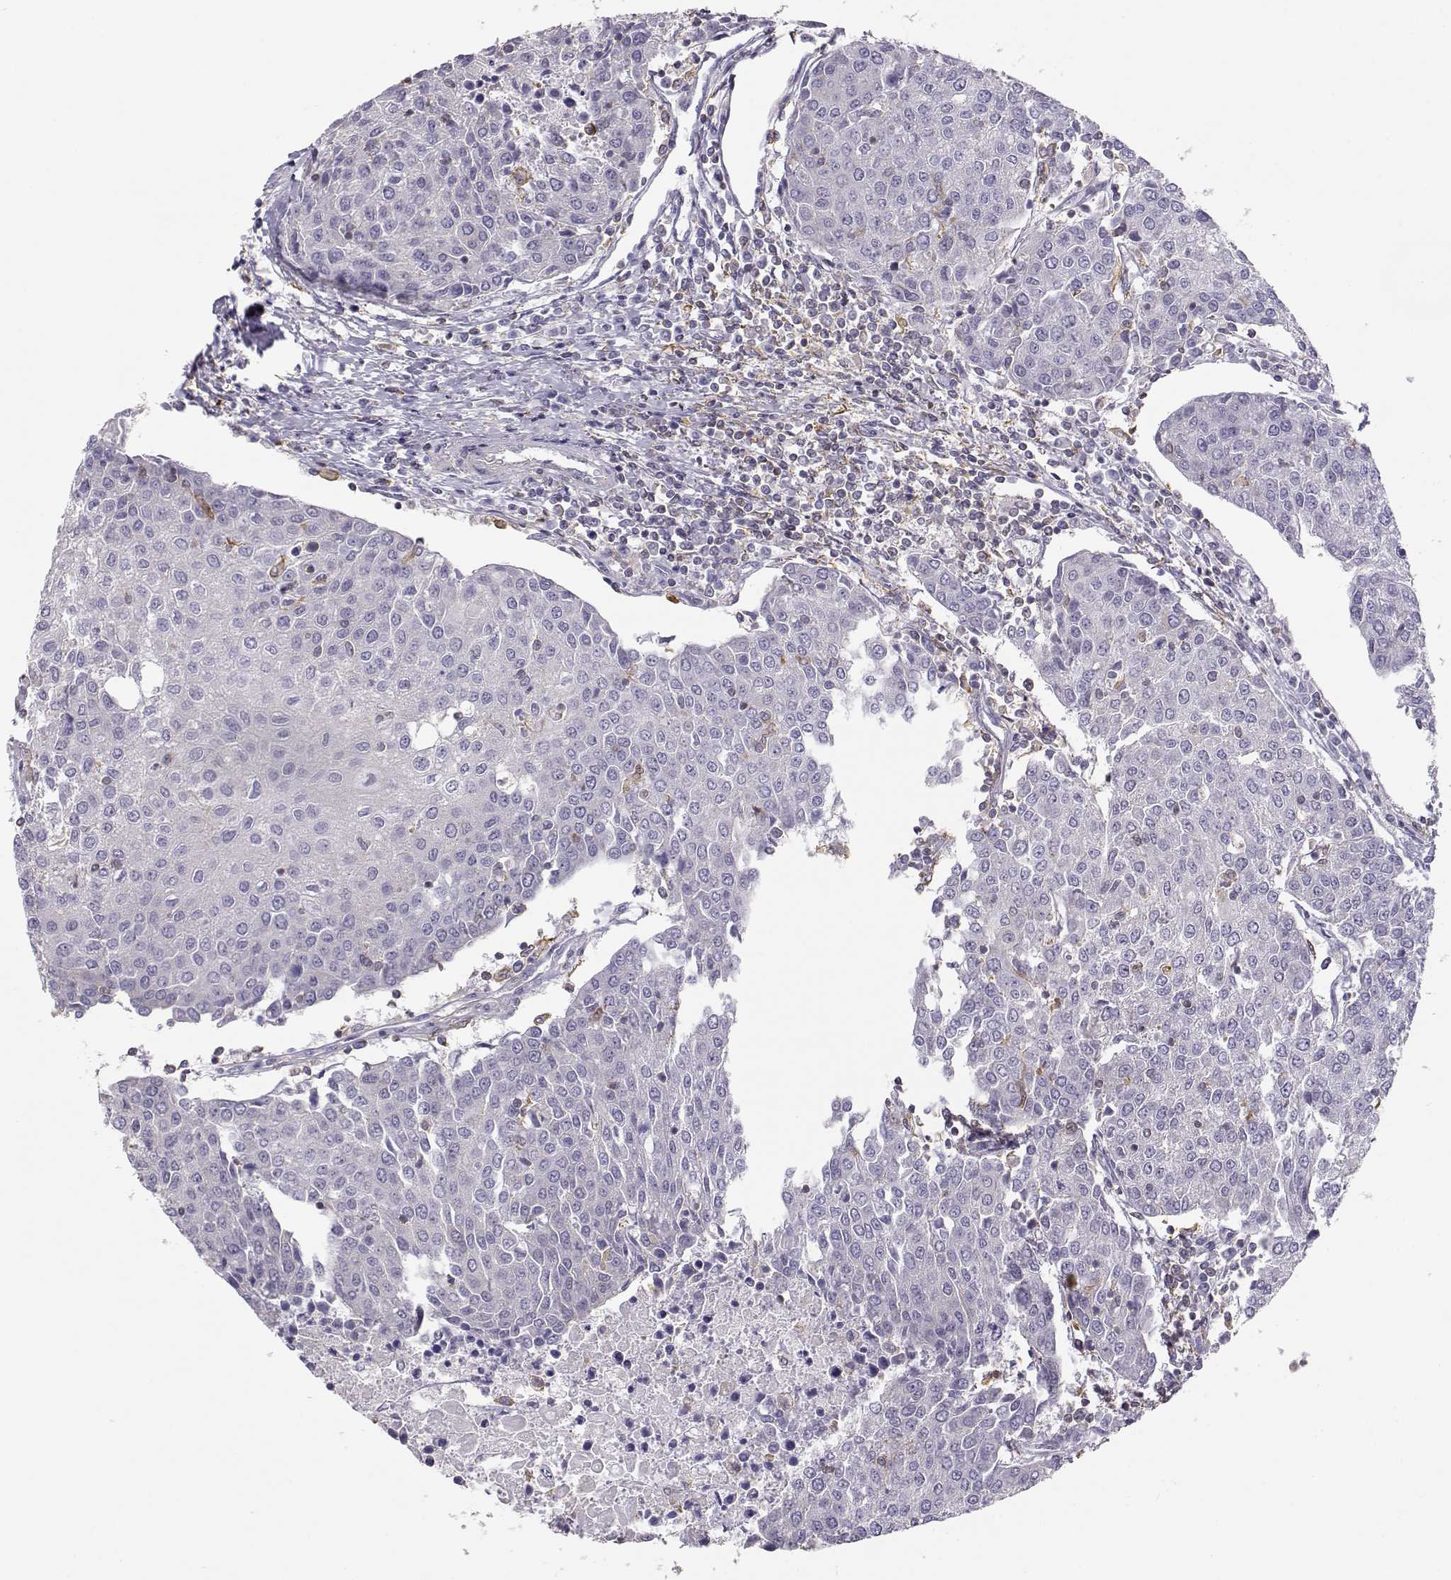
{"staining": {"intensity": "negative", "quantity": "none", "location": "none"}, "tissue": "urothelial cancer", "cell_type": "Tumor cells", "image_type": "cancer", "snomed": [{"axis": "morphology", "description": "Urothelial carcinoma, High grade"}, {"axis": "topography", "description": "Urinary bladder"}], "caption": "Image shows no significant protein staining in tumor cells of high-grade urothelial carcinoma.", "gene": "DAPL1", "patient": {"sex": "female", "age": 85}}